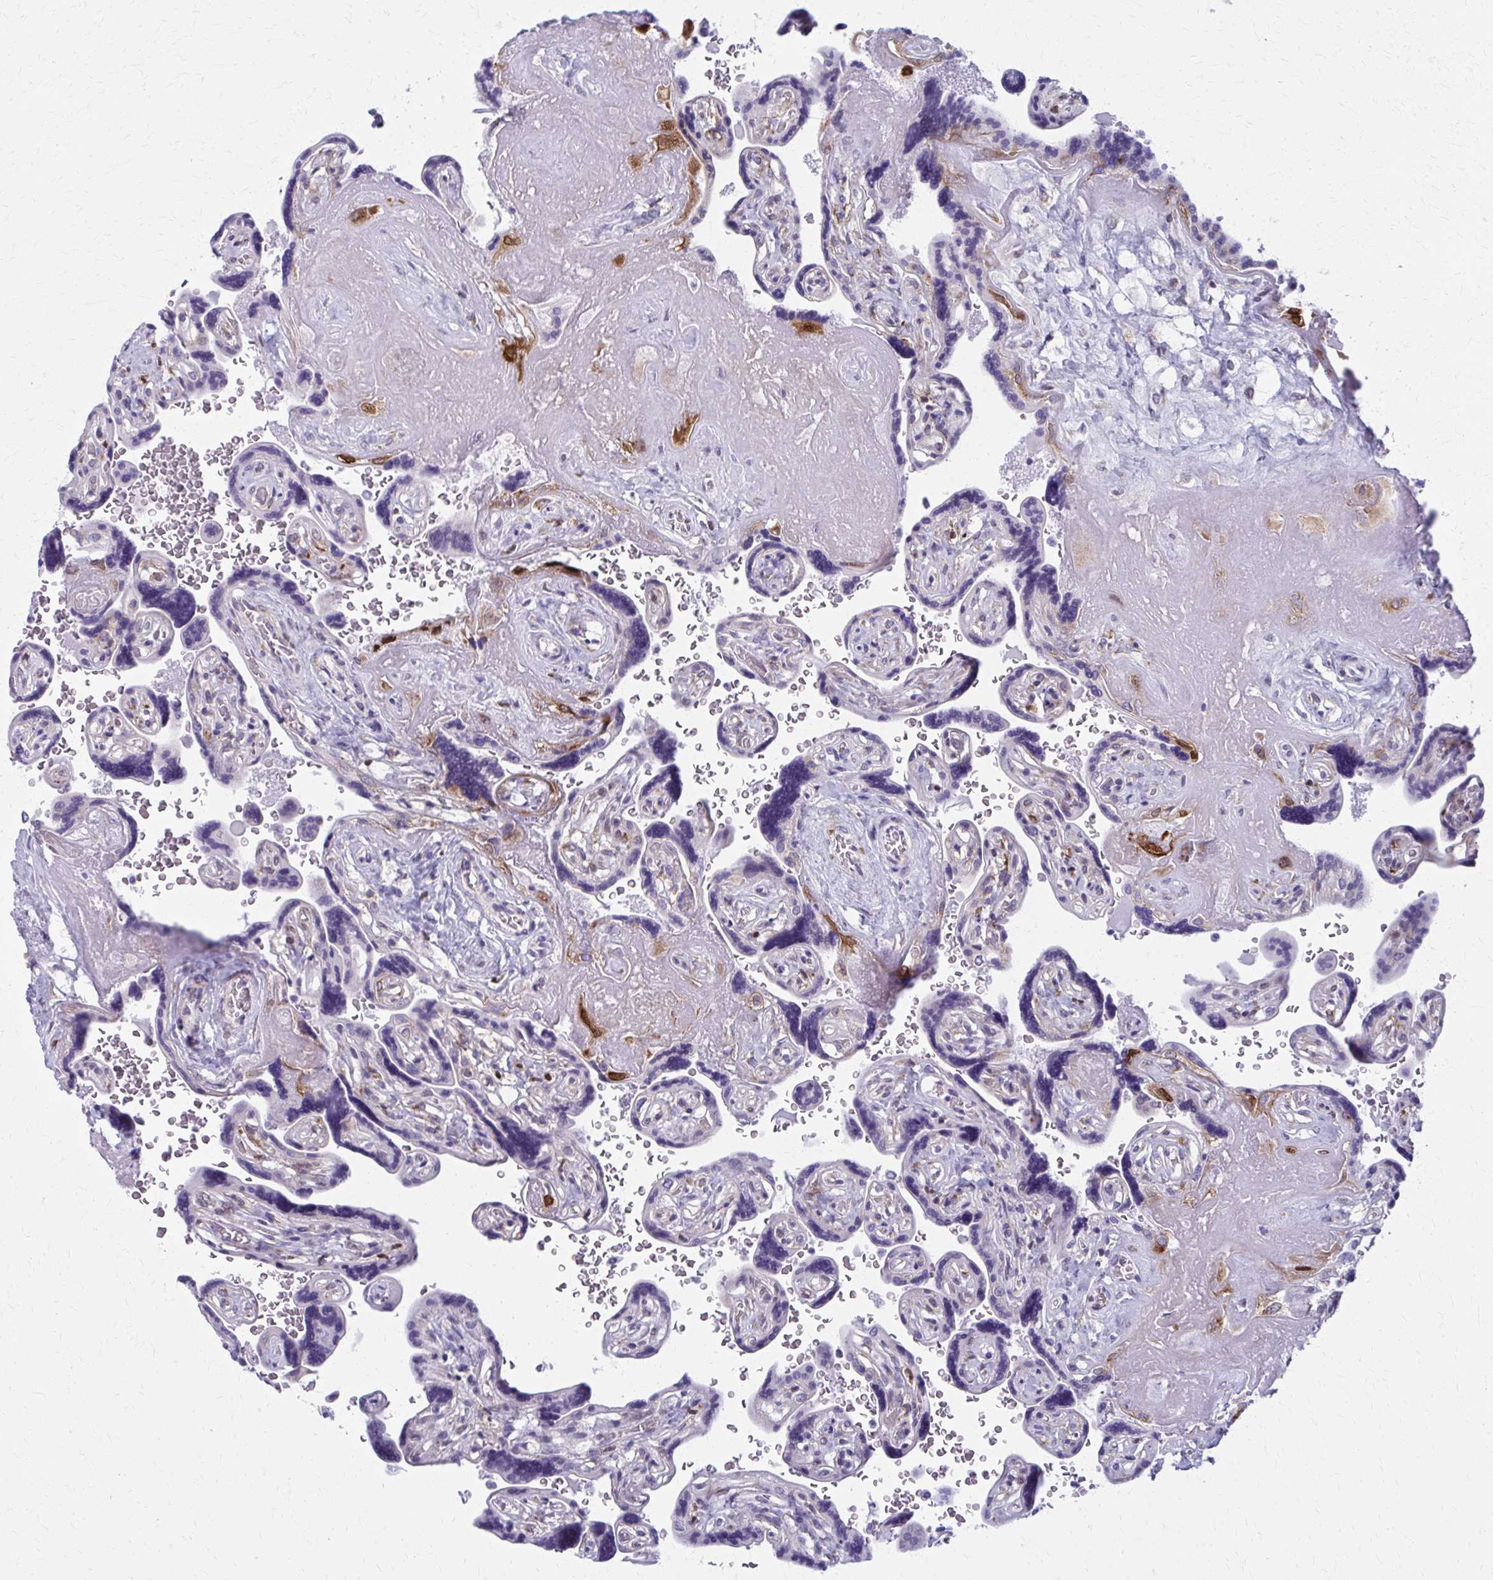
{"staining": {"intensity": "moderate", "quantity": "25%-75%", "location": "cytoplasmic/membranous"}, "tissue": "placenta", "cell_type": "Decidual cells", "image_type": "normal", "snomed": [{"axis": "morphology", "description": "Normal tissue, NOS"}, {"axis": "topography", "description": "Placenta"}], "caption": "Placenta stained for a protein reveals moderate cytoplasmic/membranous positivity in decidual cells. (DAB IHC, brown staining for protein, blue staining for nuclei).", "gene": "SPATS2L", "patient": {"sex": "female", "age": 32}}